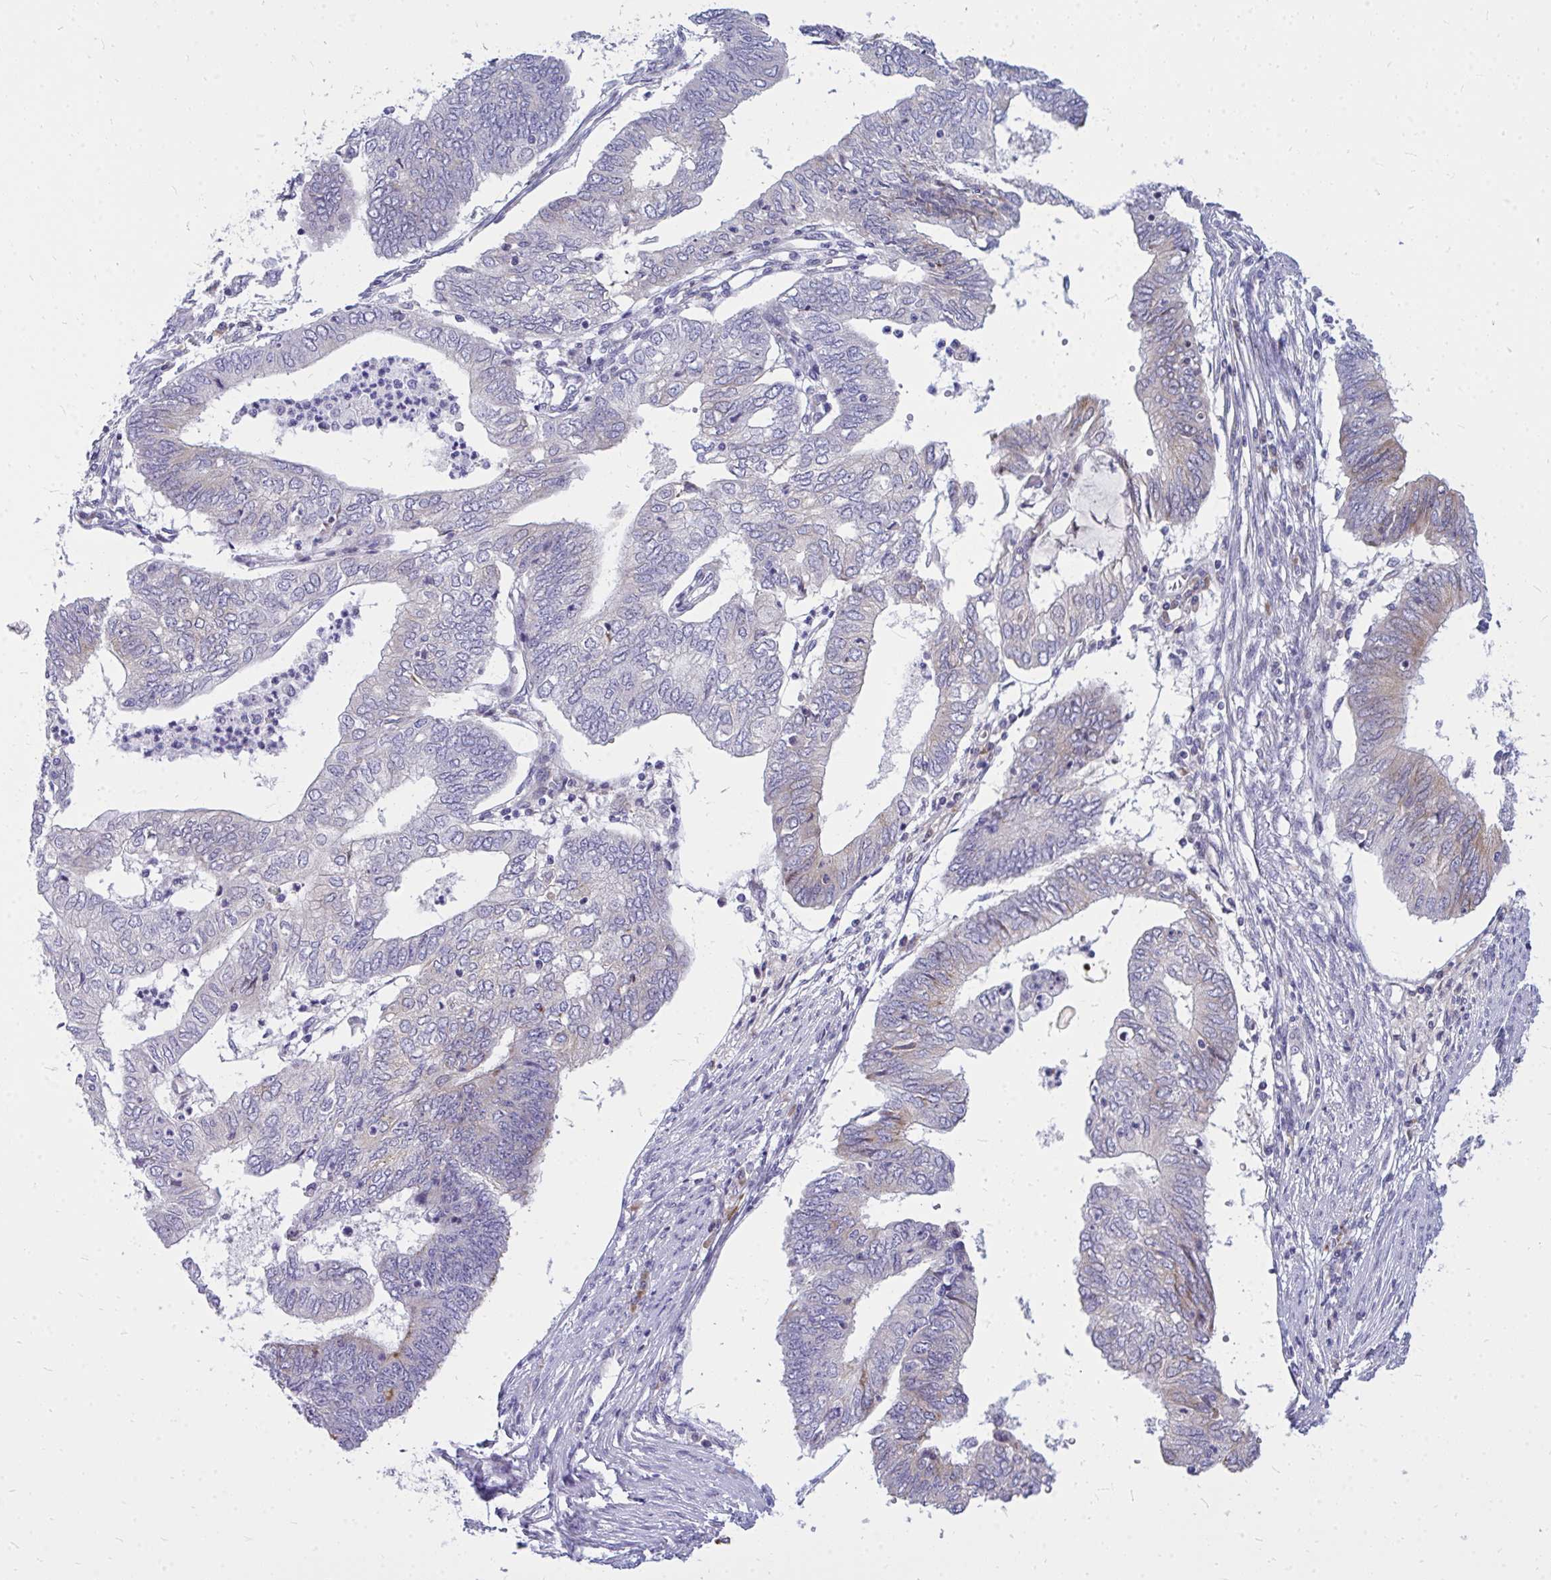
{"staining": {"intensity": "weak", "quantity": "<25%", "location": "cytoplasmic/membranous"}, "tissue": "endometrial cancer", "cell_type": "Tumor cells", "image_type": "cancer", "snomed": [{"axis": "morphology", "description": "Adenocarcinoma, NOS"}, {"axis": "topography", "description": "Endometrium"}], "caption": "An immunohistochemistry (IHC) micrograph of endometrial cancer is shown. There is no staining in tumor cells of endometrial cancer.", "gene": "ZSCAN25", "patient": {"sex": "female", "age": 68}}